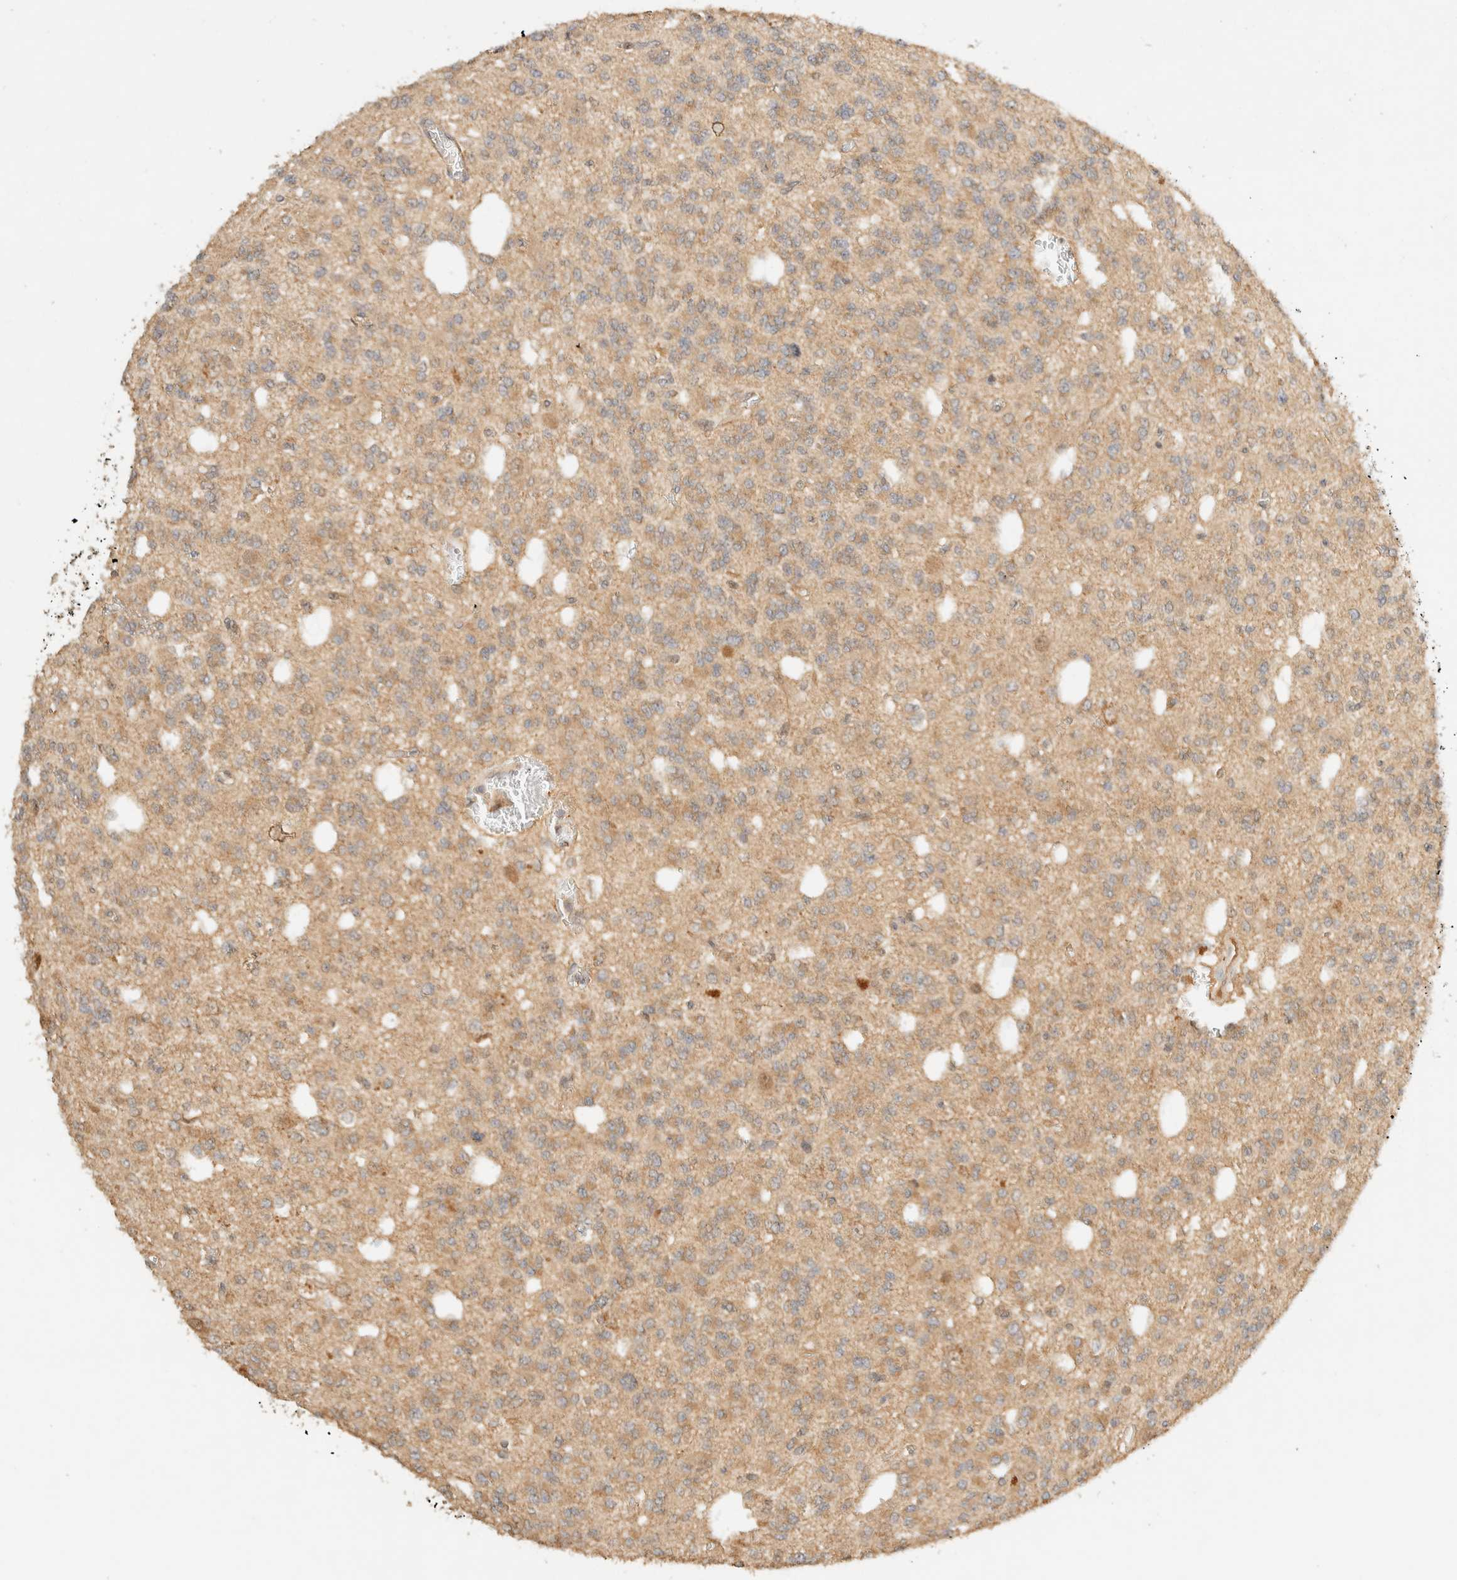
{"staining": {"intensity": "moderate", "quantity": ">75%", "location": "cytoplasmic/membranous"}, "tissue": "glioma", "cell_type": "Tumor cells", "image_type": "cancer", "snomed": [{"axis": "morphology", "description": "Glioma, malignant, Low grade"}, {"axis": "topography", "description": "Brain"}], "caption": "The immunohistochemical stain labels moderate cytoplasmic/membranous staining in tumor cells of glioma tissue.", "gene": "ZBTB34", "patient": {"sex": "male", "age": 38}}